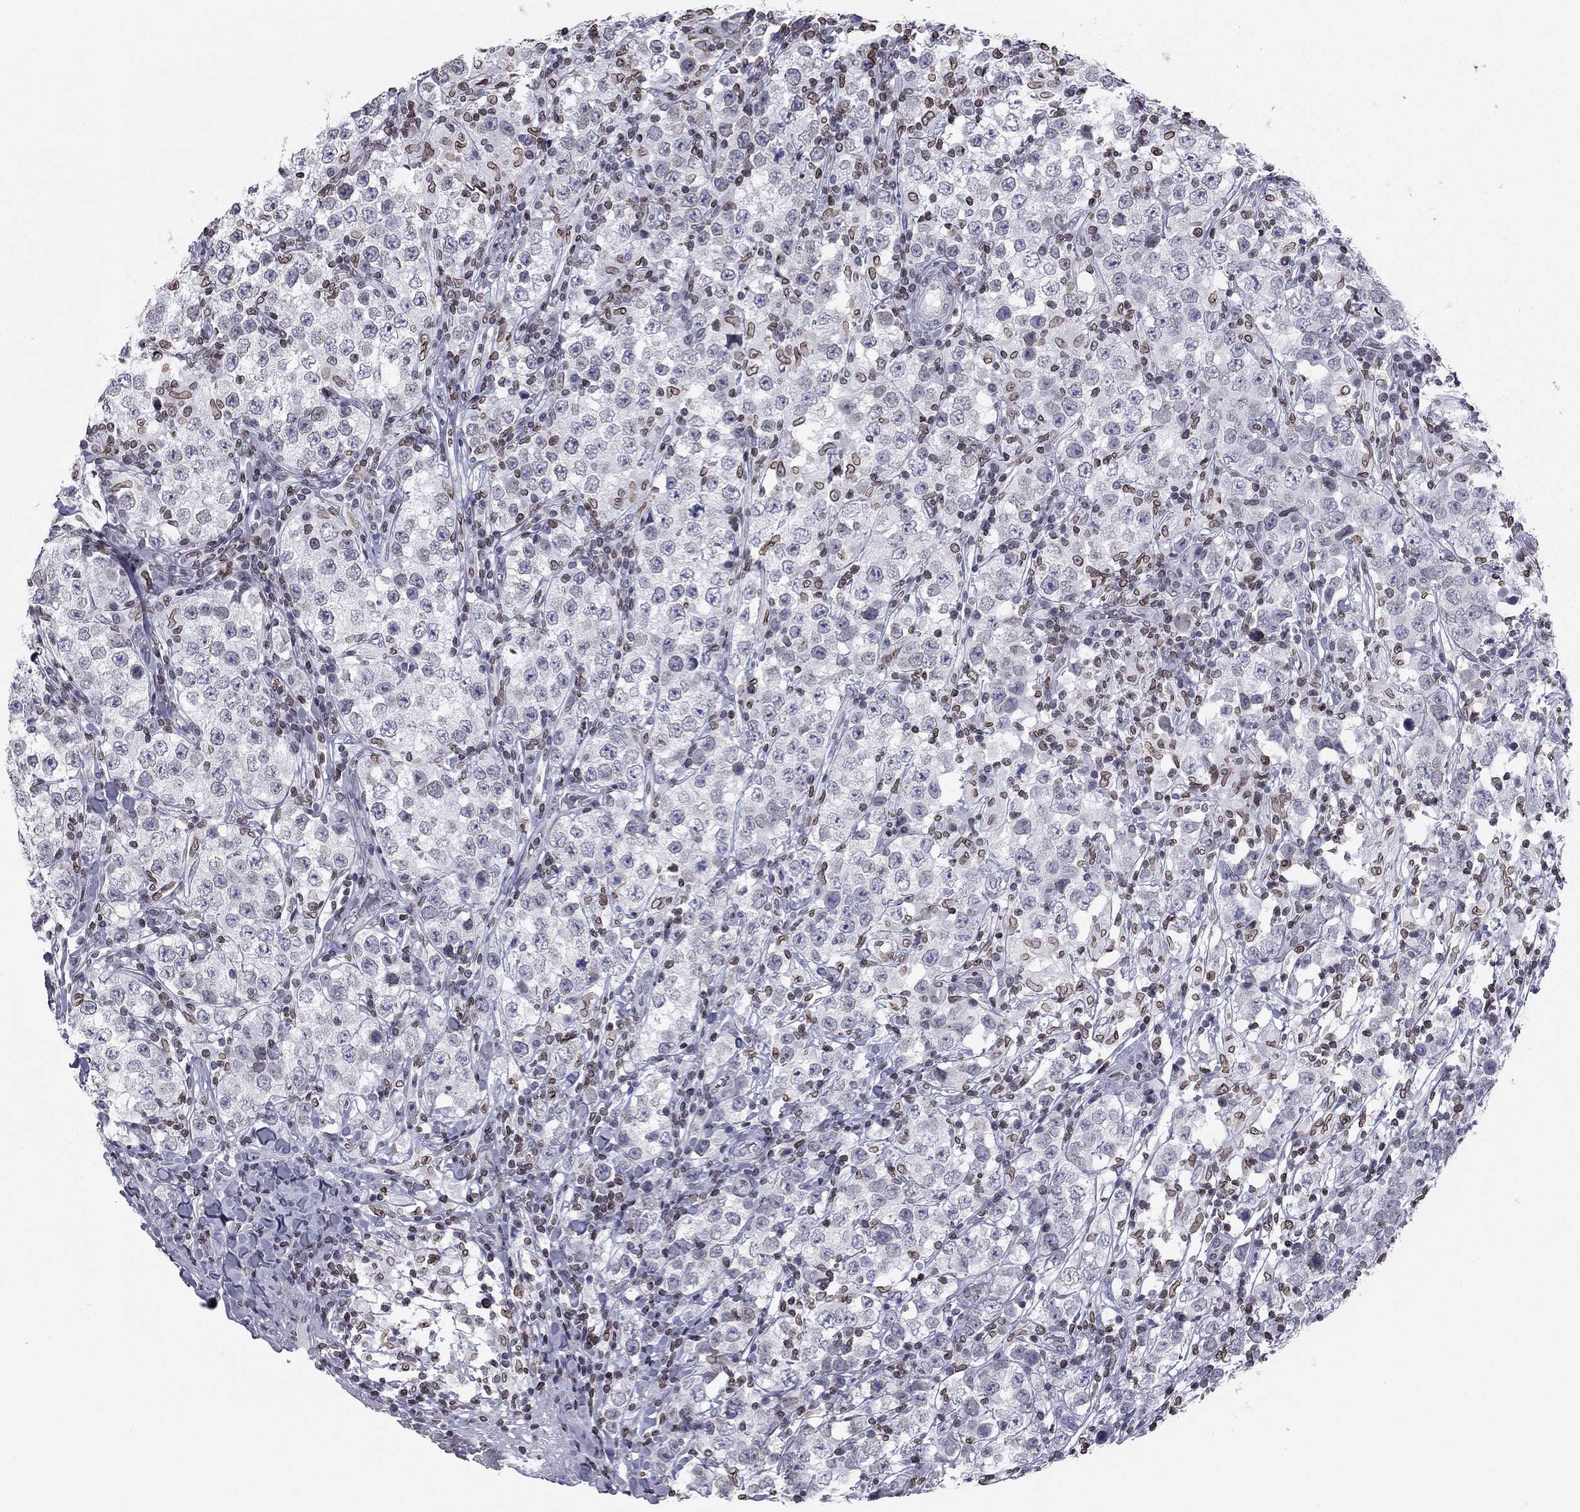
{"staining": {"intensity": "negative", "quantity": "none", "location": "none"}, "tissue": "testis cancer", "cell_type": "Tumor cells", "image_type": "cancer", "snomed": [{"axis": "morphology", "description": "Seminoma, NOS"}, {"axis": "morphology", "description": "Carcinoma, Embryonal, NOS"}, {"axis": "topography", "description": "Testis"}], "caption": "Tumor cells are negative for protein expression in human testis cancer.", "gene": "ESPL1", "patient": {"sex": "male", "age": 41}}